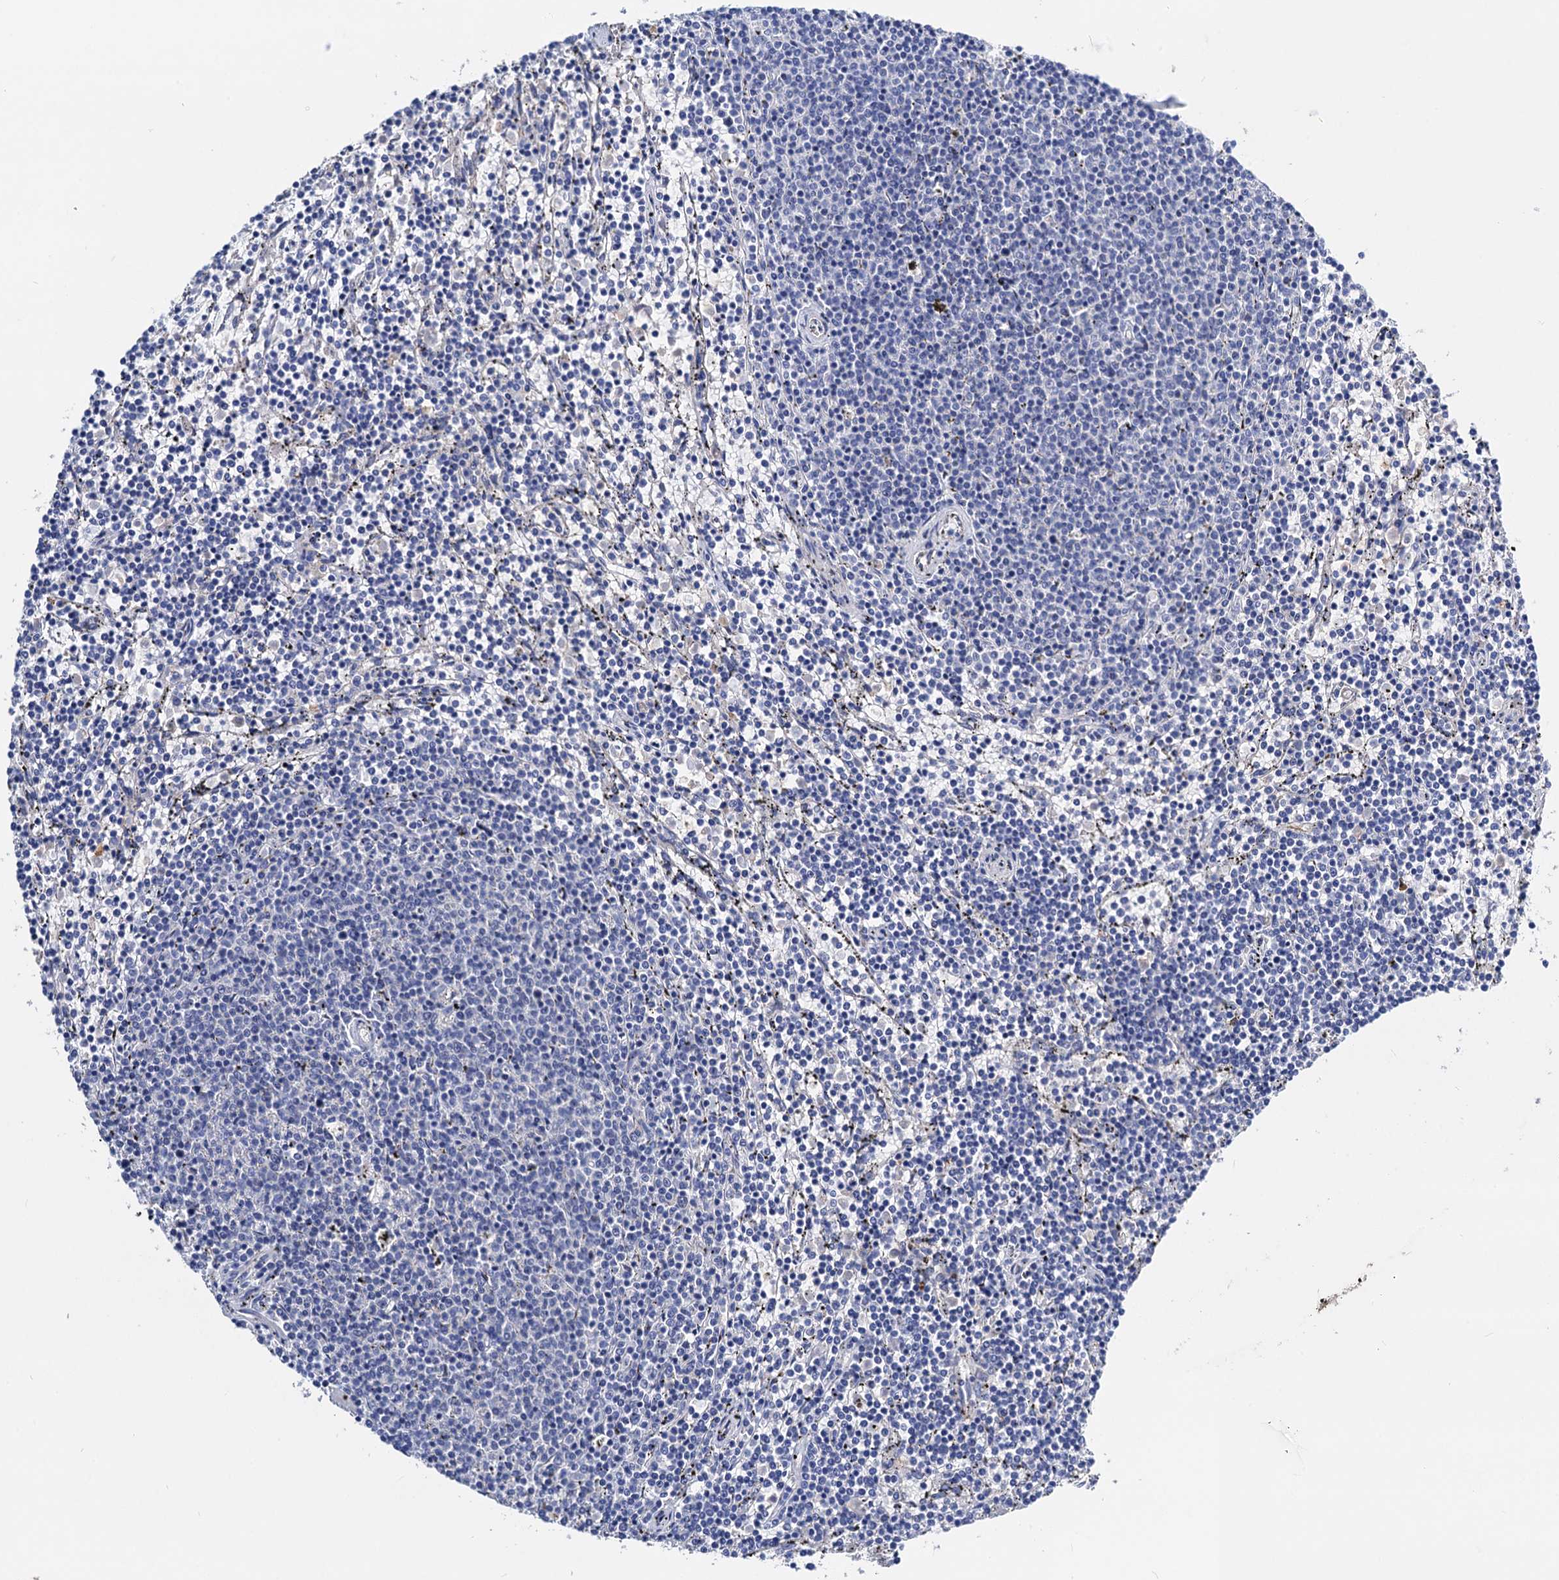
{"staining": {"intensity": "negative", "quantity": "none", "location": "none"}, "tissue": "lymphoma", "cell_type": "Tumor cells", "image_type": "cancer", "snomed": [{"axis": "morphology", "description": "Malignant lymphoma, non-Hodgkin's type, Low grade"}, {"axis": "topography", "description": "Spleen"}], "caption": "Lymphoma stained for a protein using immunohistochemistry (IHC) demonstrates no positivity tumor cells.", "gene": "FREM3", "patient": {"sex": "female", "age": 50}}